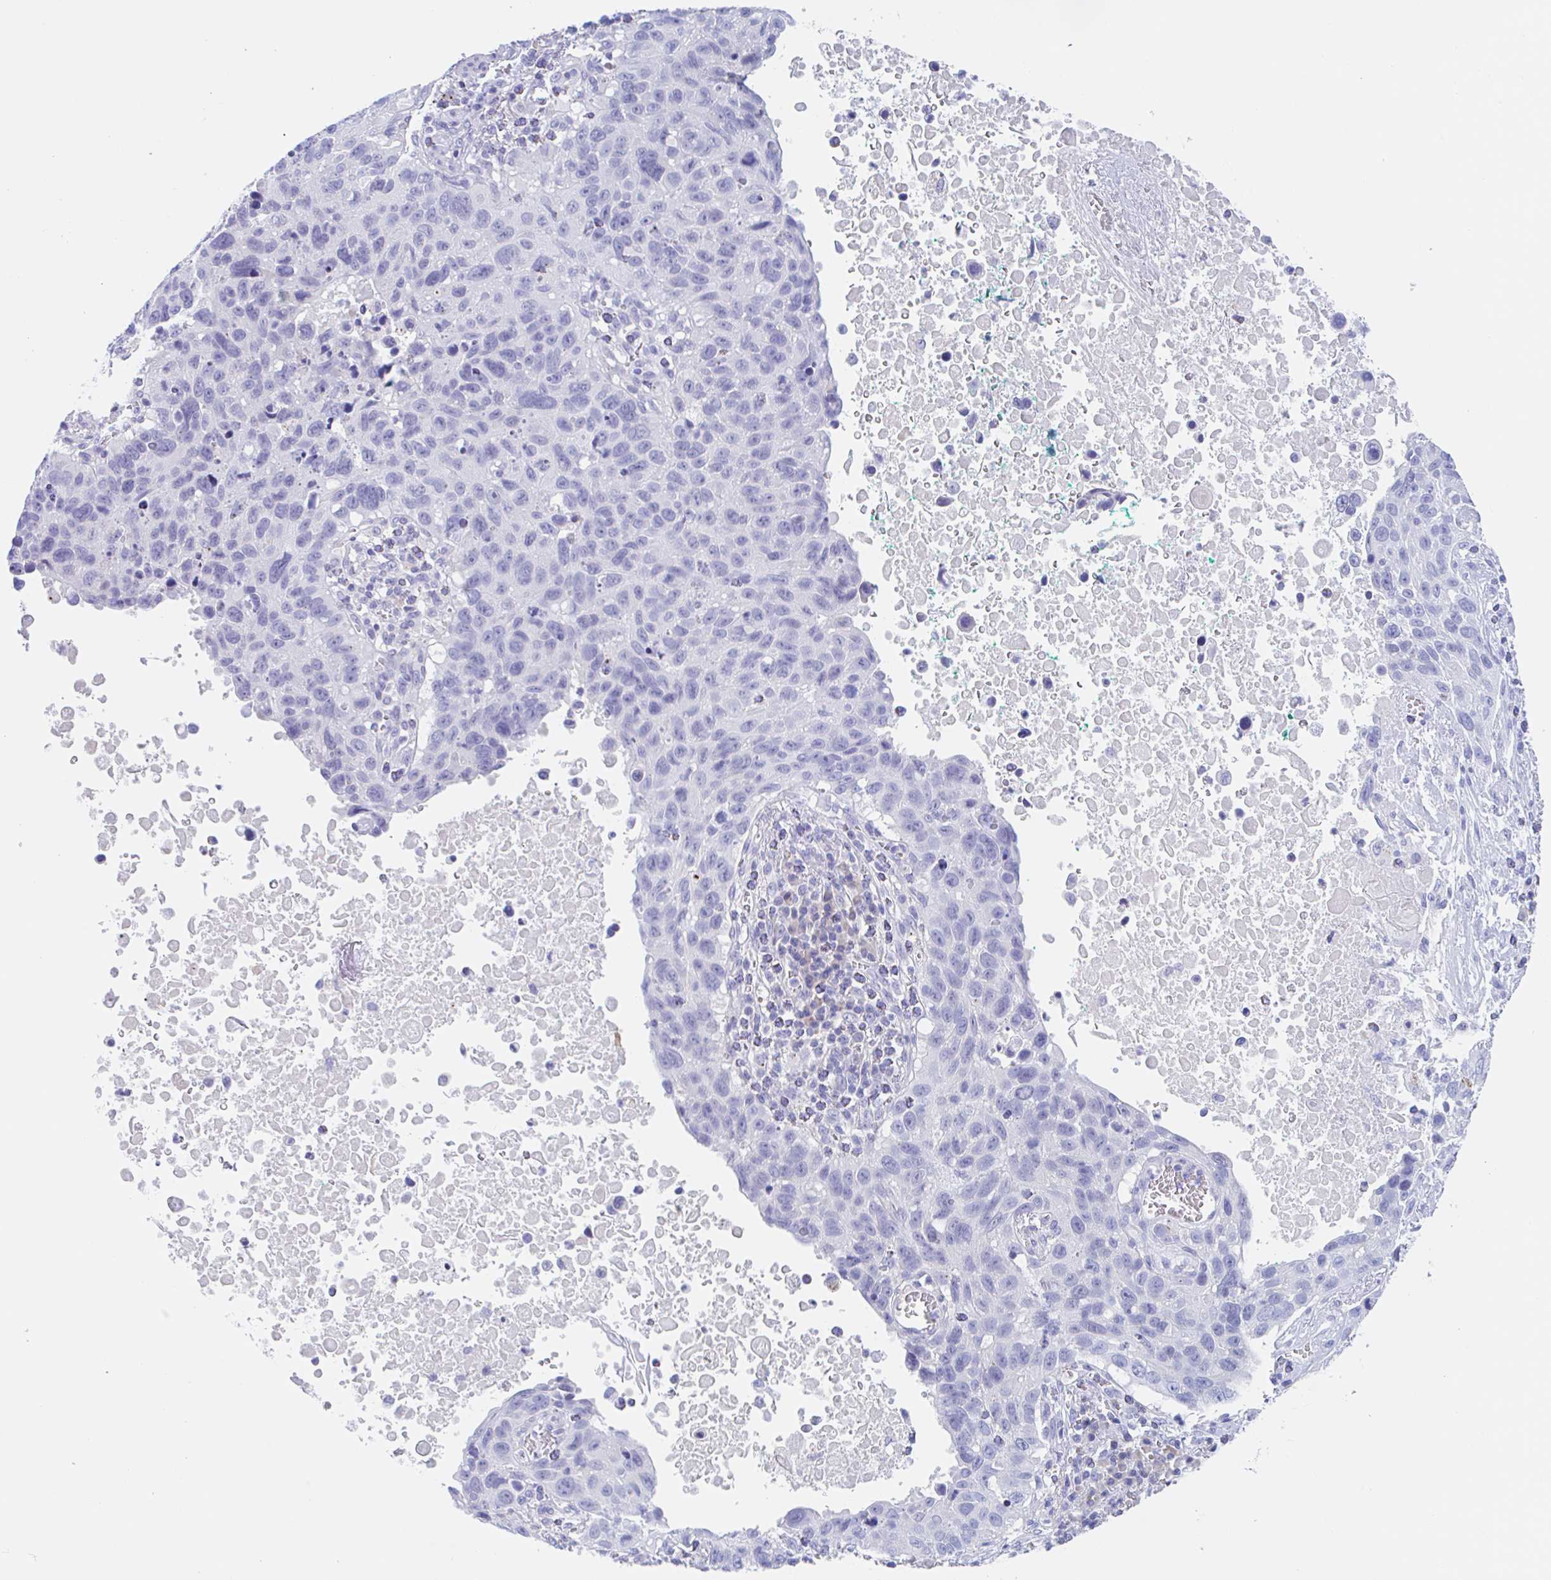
{"staining": {"intensity": "negative", "quantity": "none", "location": "none"}, "tissue": "lung cancer", "cell_type": "Tumor cells", "image_type": "cancer", "snomed": [{"axis": "morphology", "description": "Squamous cell carcinoma, NOS"}, {"axis": "topography", "description": "Lung"}], "caption": "This is a histopathology image of IHC staining of squamous cell carcinoma (lung), which shows no positivity in tumor cells.", "gene": "ANKRD9", "patient": {"sex": "male", "age": 66}}